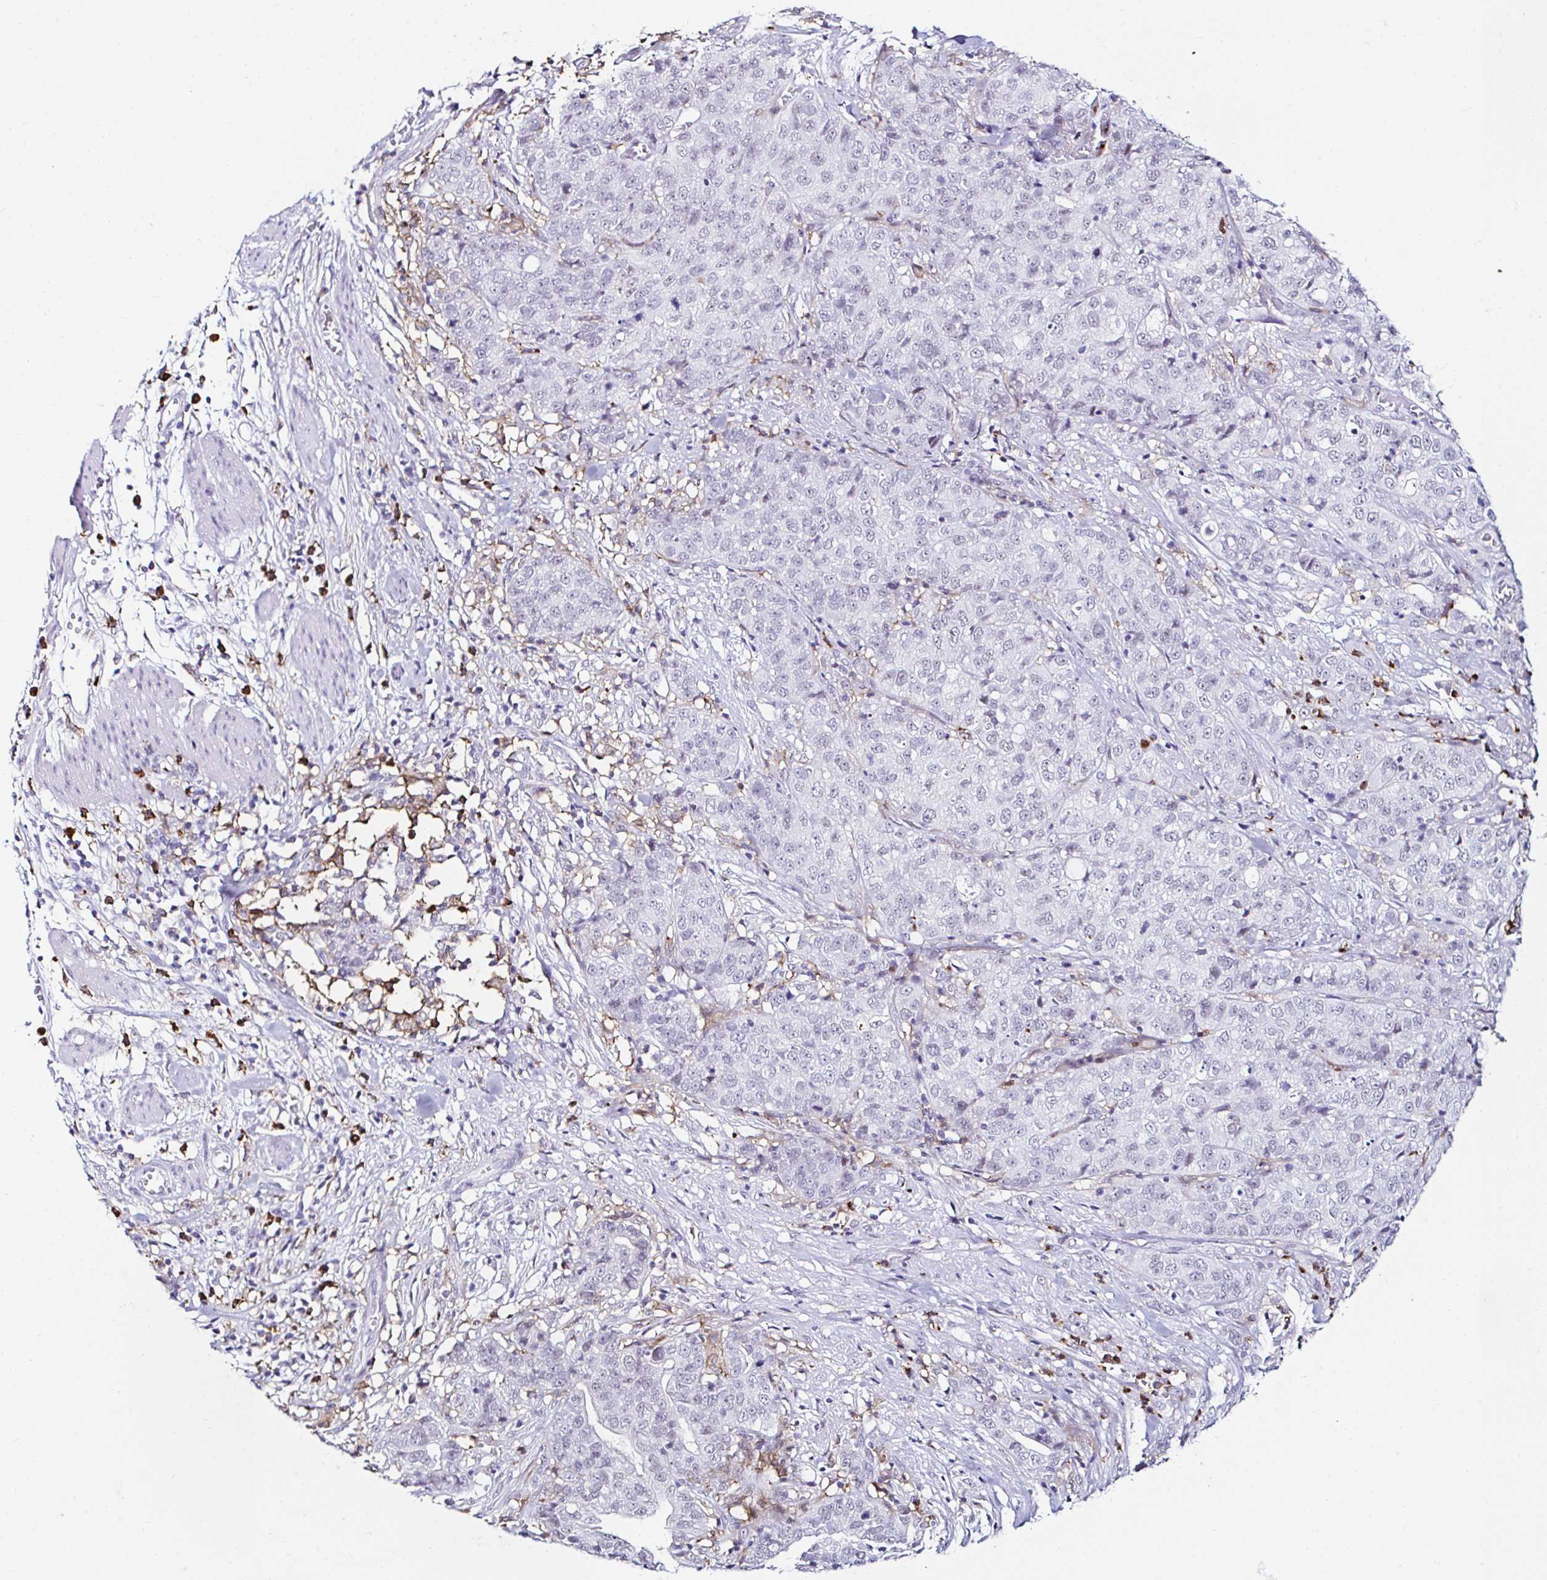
{"staining": {"intensity": "negative", "quantity": "none", "location": "none"}, "tissue": "stomach cancer", "cell_type": "Tumor cells", "image_type": "cancer", "snomed": [{"axis": "morphology", "description": "Adenocarcinoma, NOS"}, {"axis": "topography", "description": "Stomach, upper"}], "caption": "Stomach adenocarcinoma stained for a protein using immunohistochemistry (IHC) demonstrates no positivity tumor cells.", "gene": "CYBB", "patient": {"sex": "female", "age": 67}}